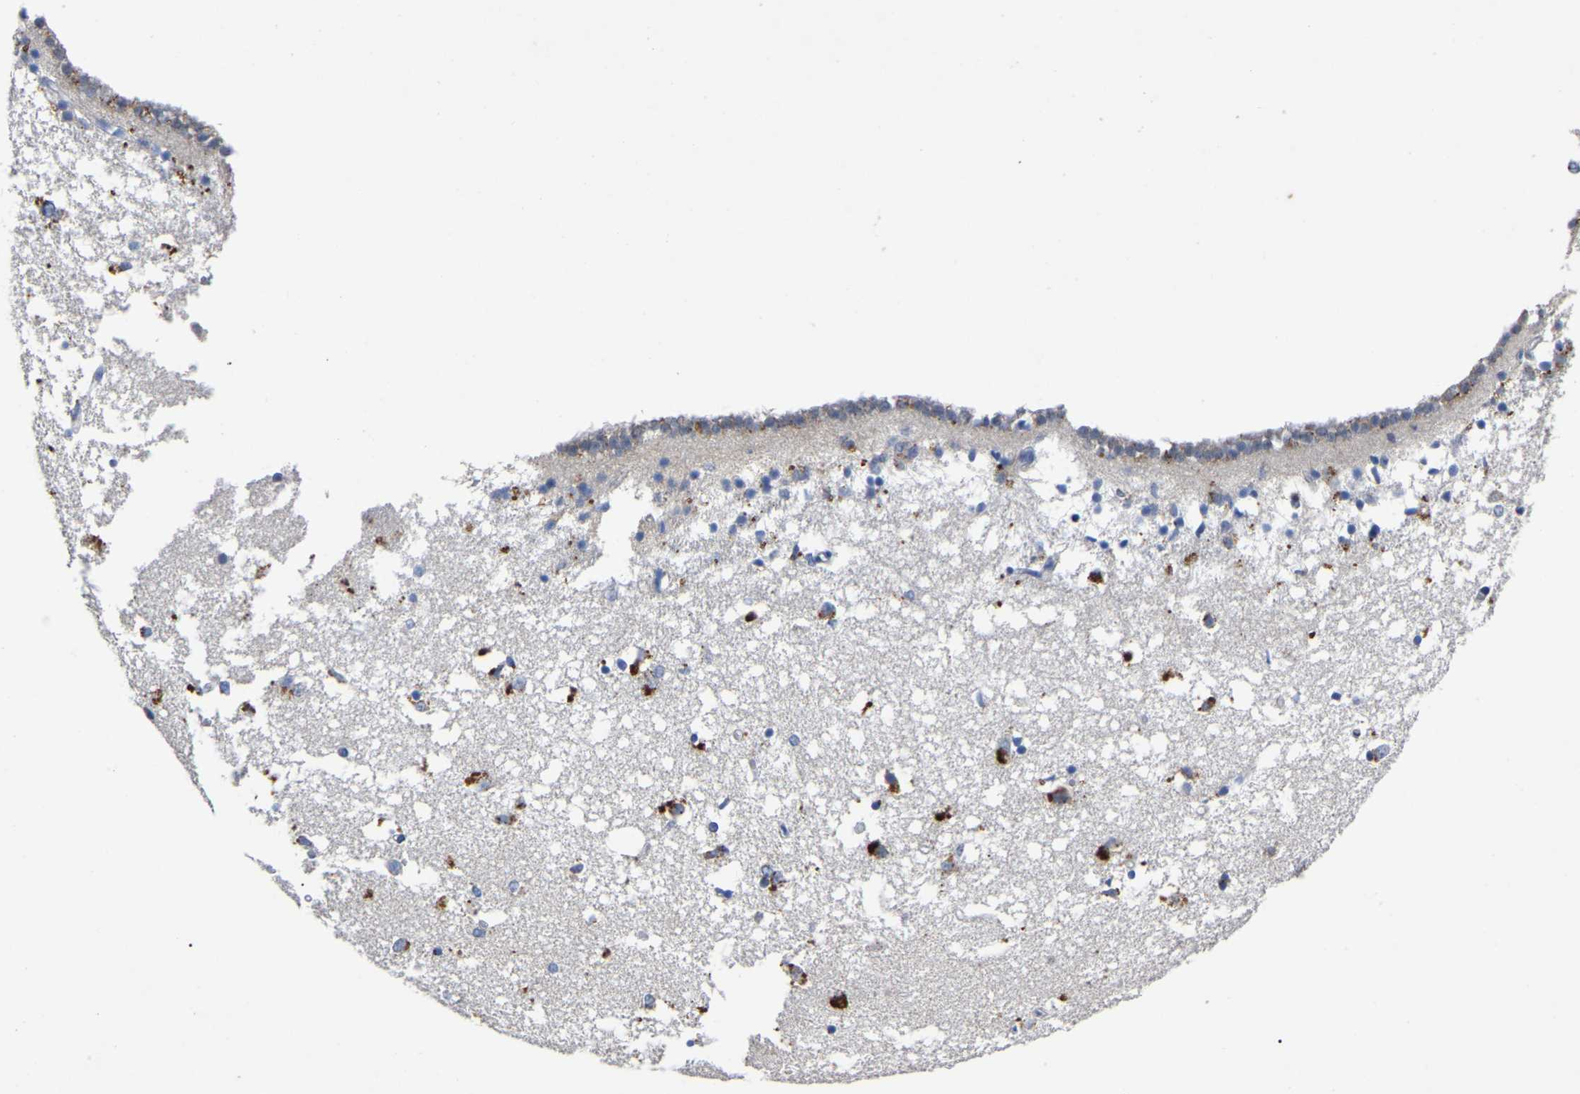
{"staining": {"intensity": "strong", "quantity": "<25%", "location": "cytoplasmic/membranous"}, "tissue": "caudate", "cell_type": "Glial cells", "image_type": "normal", "snomed": [{"axis": "morphology", "description": "Normal tissue, NOS"}, {"axis": "topography", "description": "Lateral ventricle wall"}], "caption": "Strong cytoplasmic/membranous staining for a protein is identified in about <25% of glial cells of benign caudate using IHC.", "gene": "SMPD2", "patient": {"sex": "male", "age": 45}}